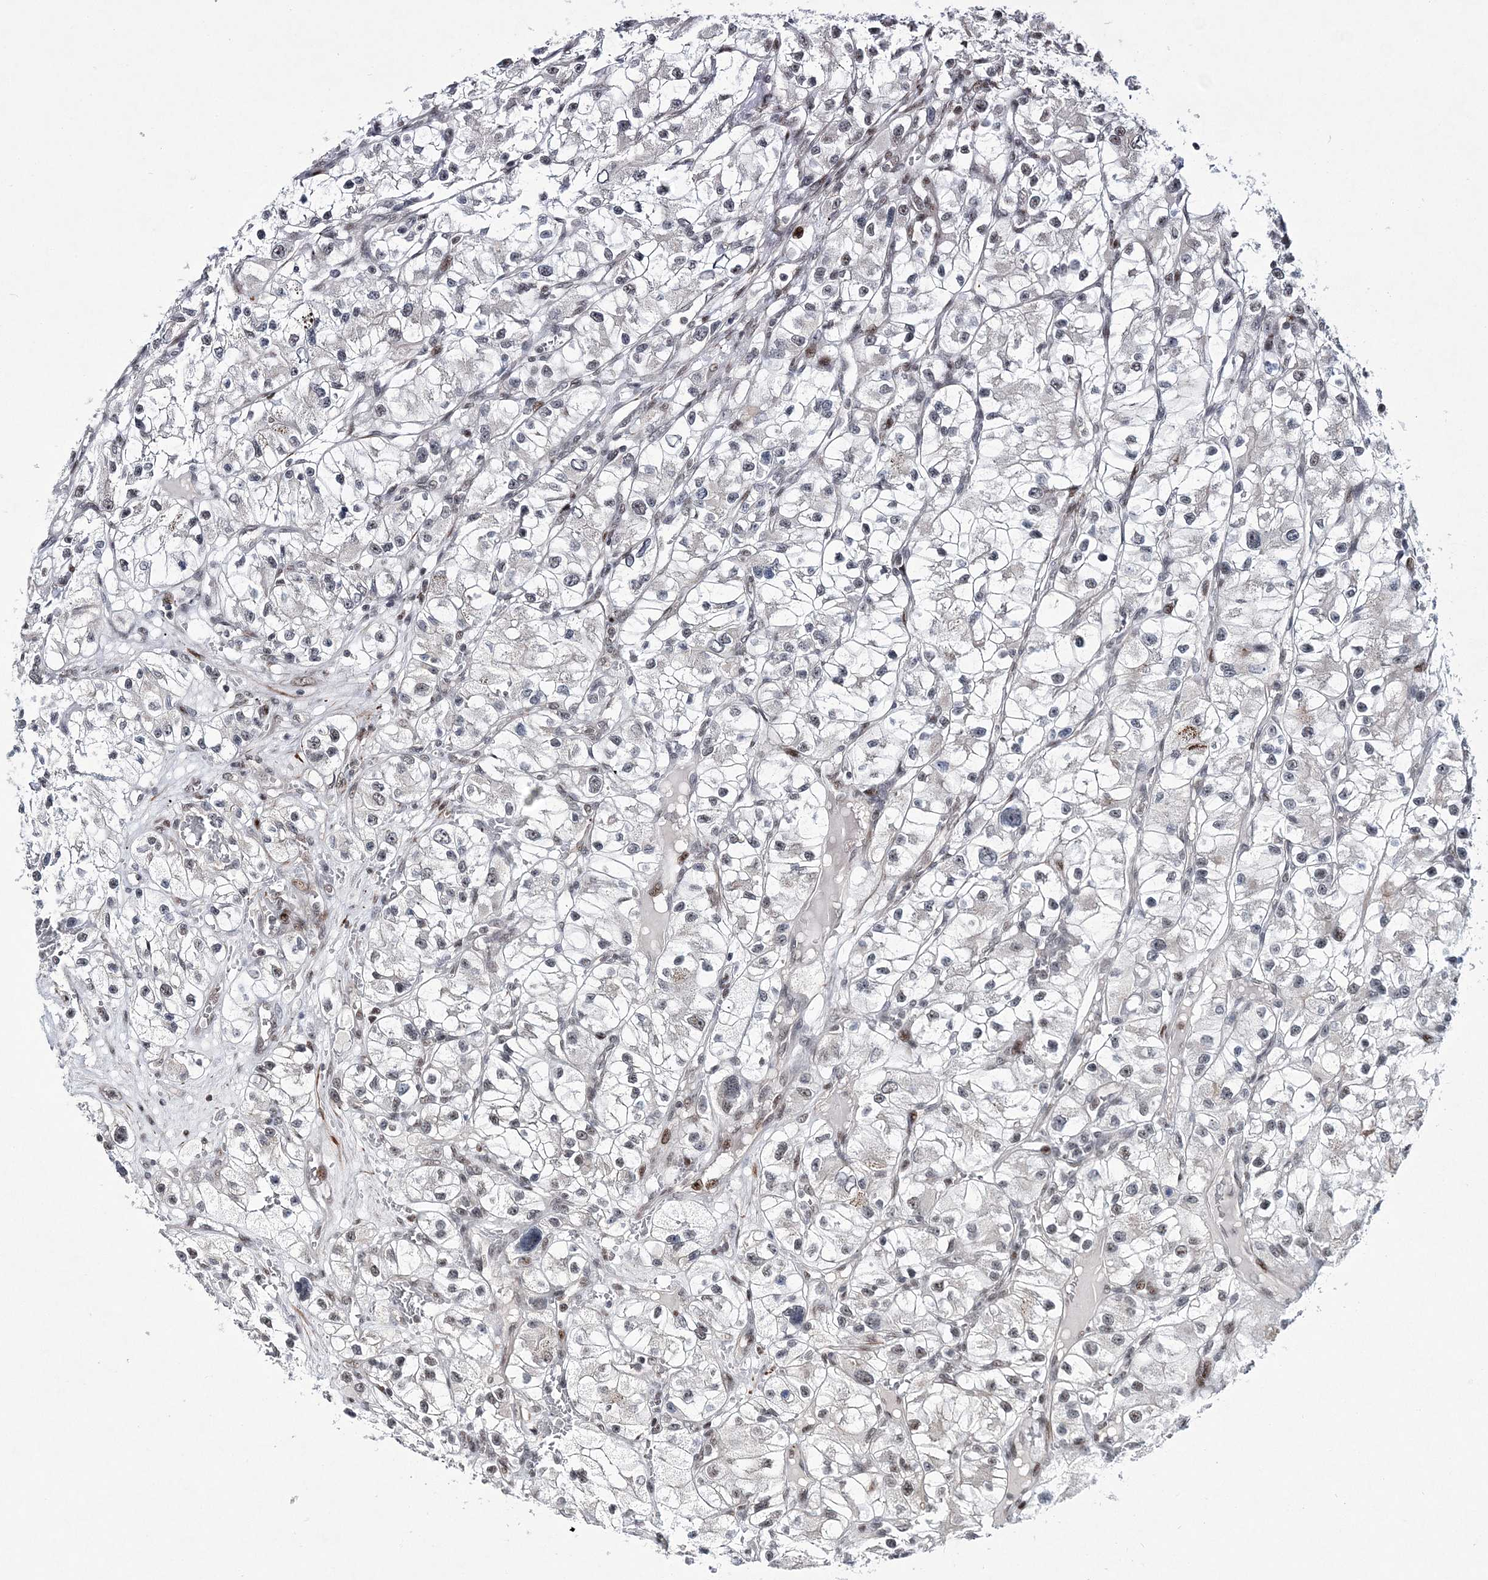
{"staining": {"intensity": "weak", "quantity": "<25%", "location": "nuclear"}, "tissue": "renal cancer", "cell_type": "Tumor cells", "image_type": "cancer", "snomed": [{"axis": "morphology", "description": "Adenocarcinoma, NOS"}, {"axis": "topography", "description": "Kidney"}], "caption": "The histopathology image demonstrates no staining of tumor cells in renal cancer (adenocarcinoma).", "gene": "TATDN2", "patient": {"sex": "female", "age": 57}}